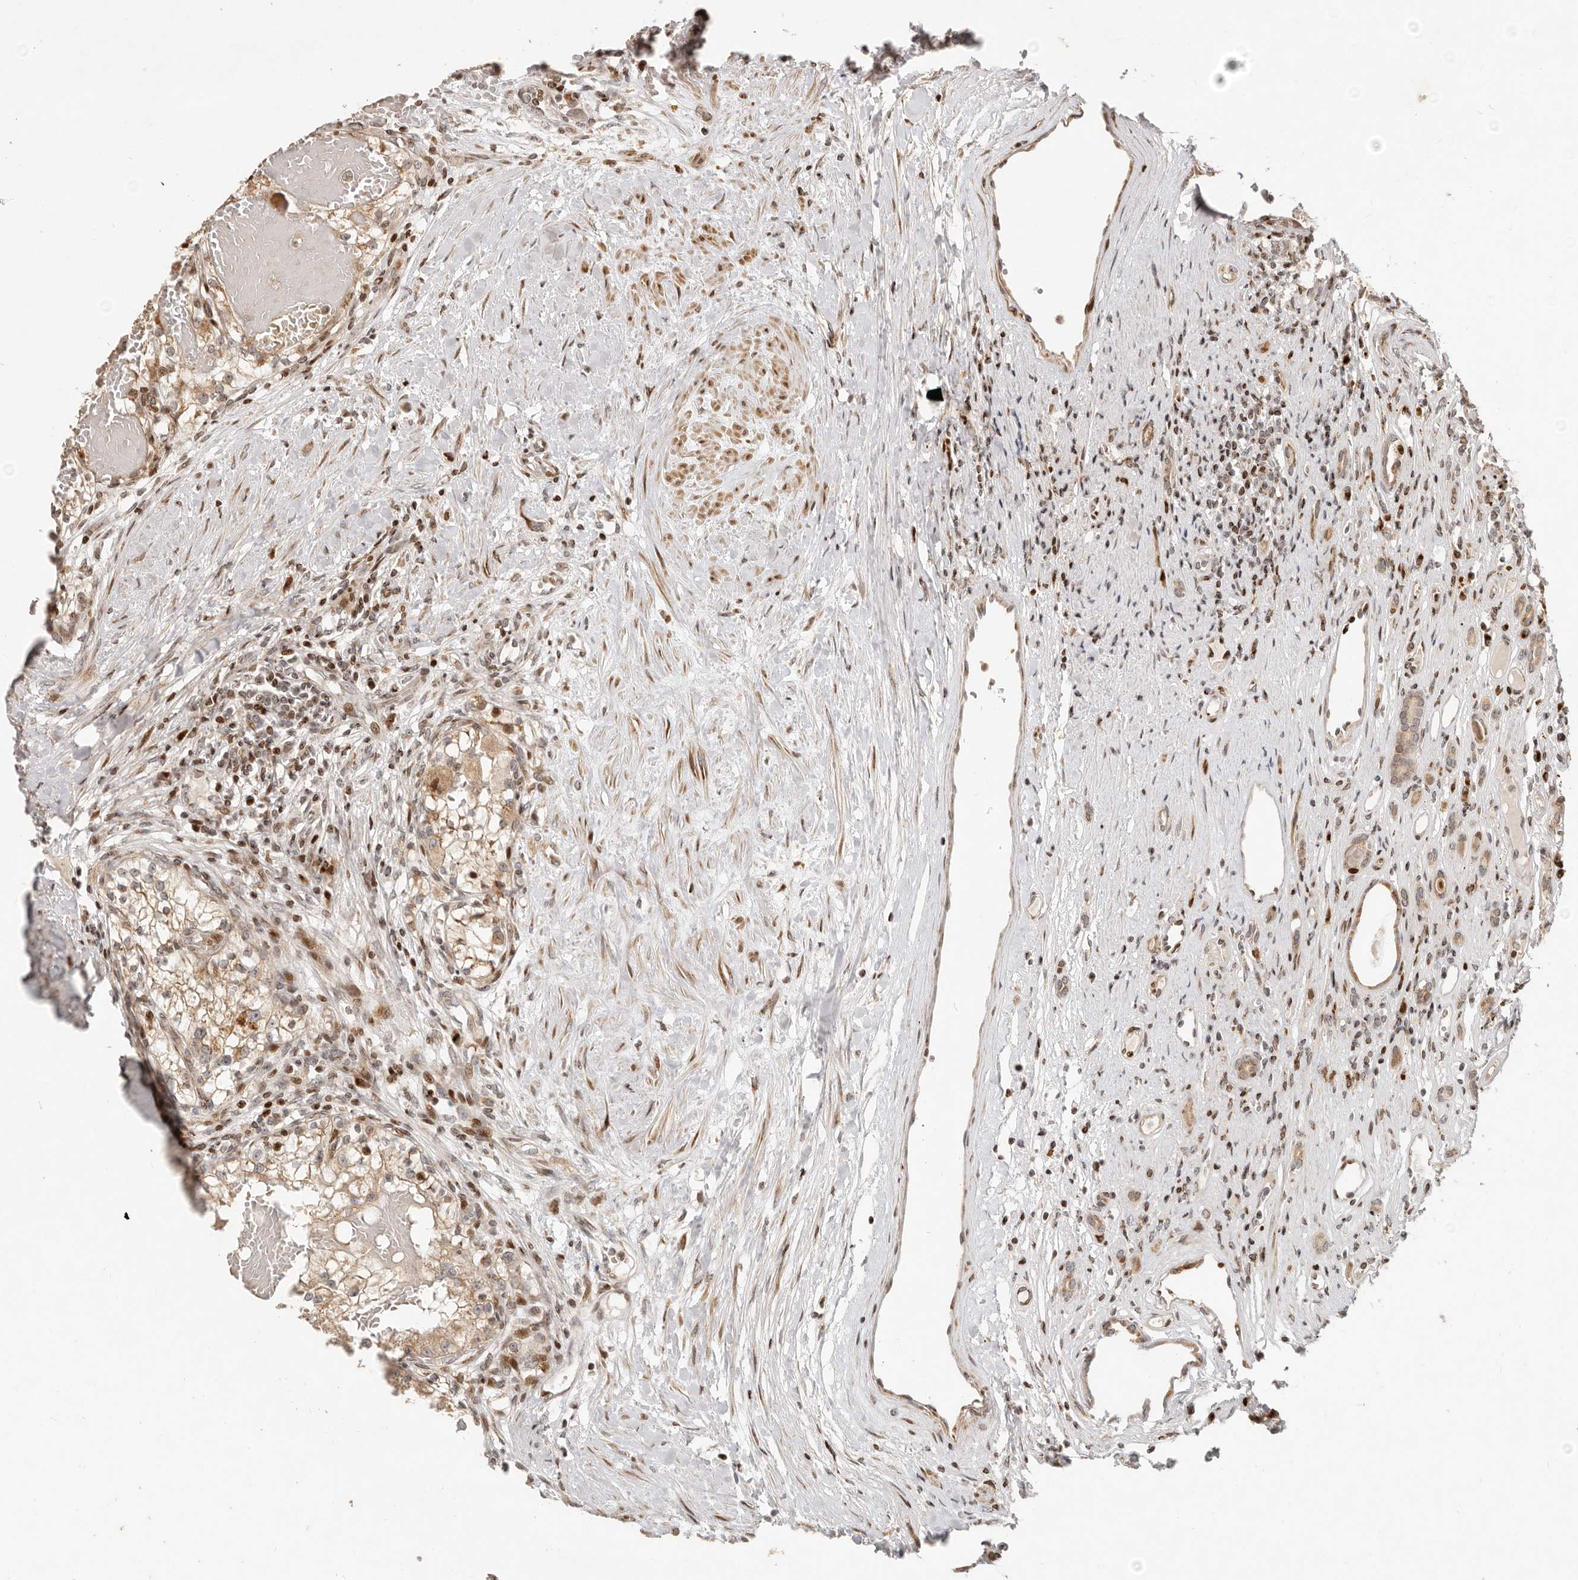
{"staining": {"intensity": "weak", "quantity": ">75%", "location": "cytoplasmic/membranous"}, "tissue": "renal cancer", "cell_type": "Tumor cells", "image_type": "cancer", "snomed": [{"axis": "morphology", "description": "Normal tissue, NOS"}, {"axis": "morphology", "description": "Adenocarcinoma, NOS"}, {"axis": "topography", "description": "Kidney"}], "caption": "A micrograph showing weak cytoplasmic/membranous staining in about >75% of tumor cells in renal cancer (adenocarcinoma), as visualized by brown immunohistochemical staining.", "gene": "TRIM4", "patient": {"sex": "male", "age": 68}}